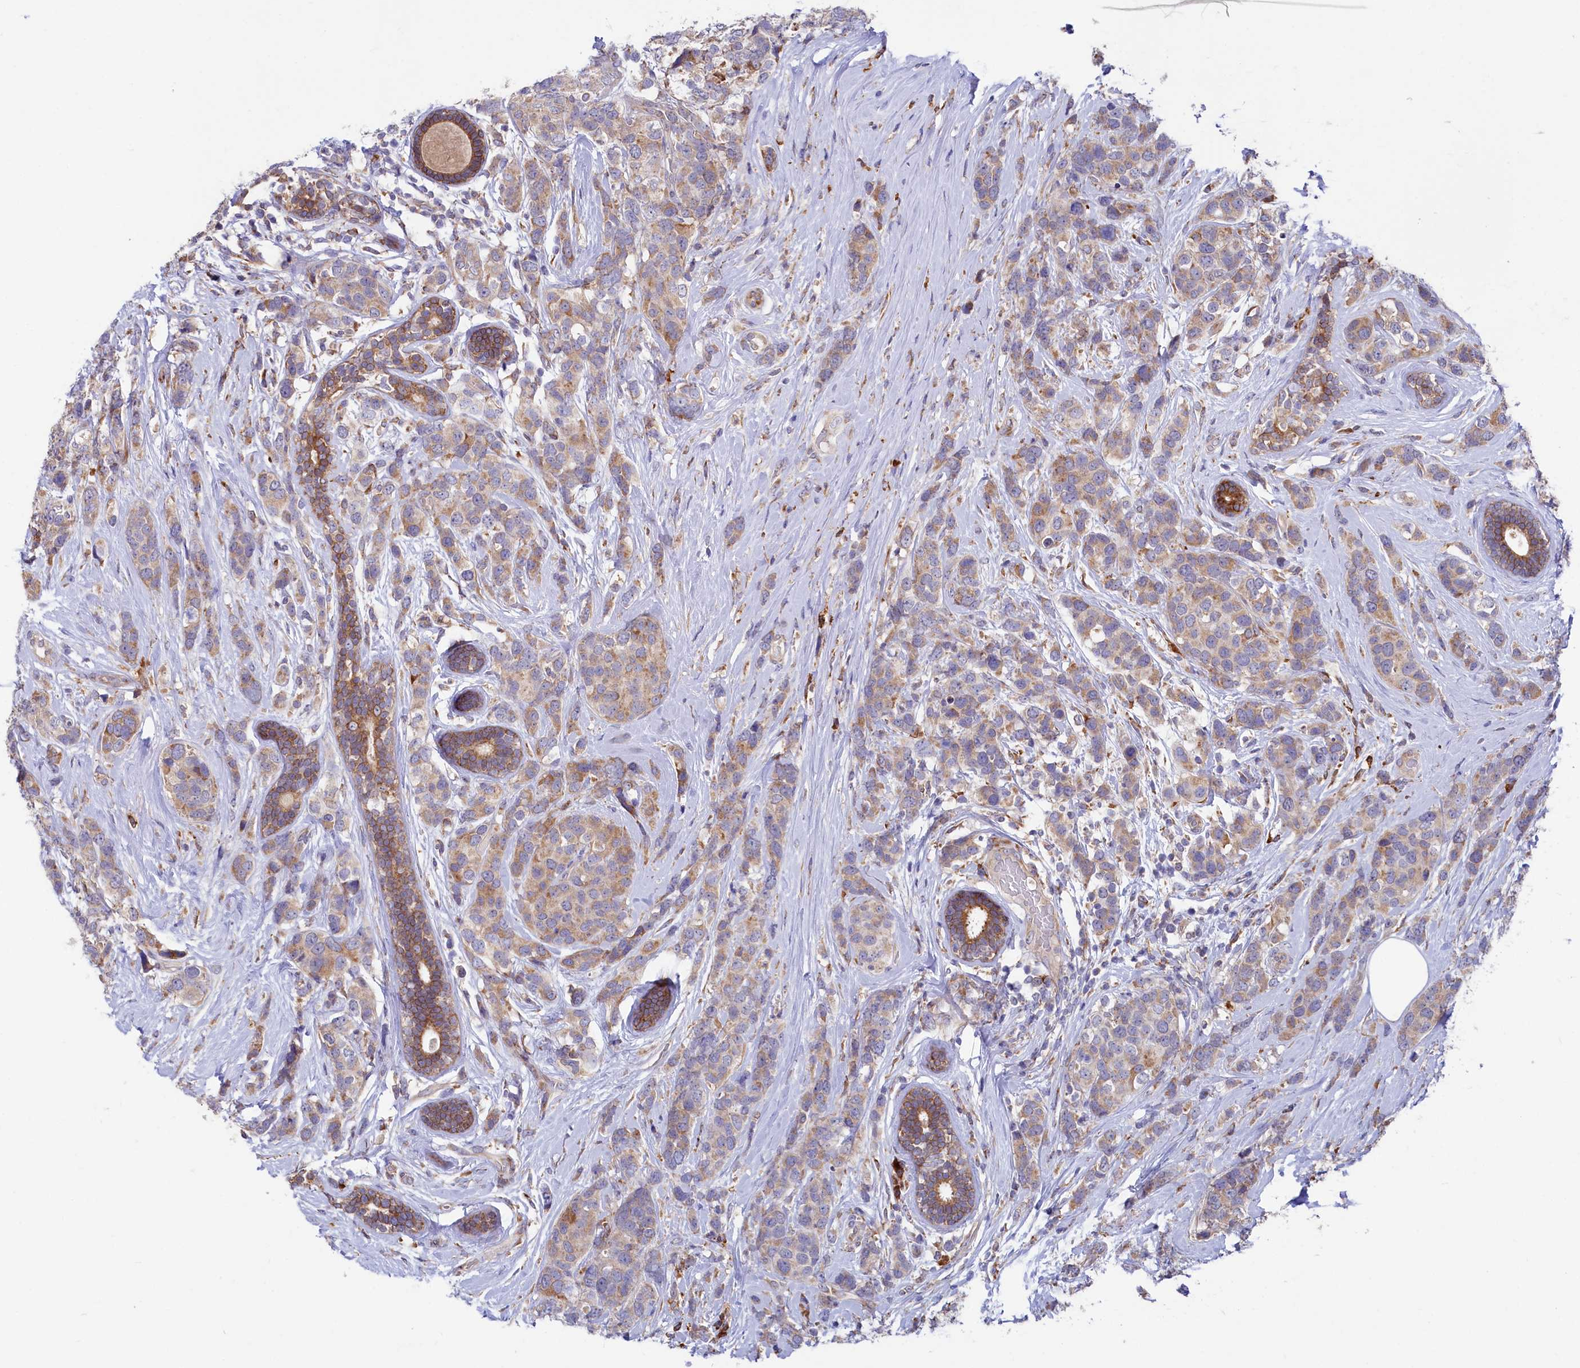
{"staining": {"intensity": "moderate", "quantity": ">75%", "location": "cytoplasmic/membranous"}, "tissue": "breast cancer", "cell_type": "Tumor cells", "image_type": "cancer", "snomed": [{"axis": "morphology", "description": "Lobular carcinoma"}, {"axis": "topography", "description": "Breast"}], "caption": "Immunohistochemistry micrograph of neoplastic tissue: breast cancer stained using IHC demonstrates medium levels of moderate protein expression localized specifically in the cytoplasmic/membranous of tumor cells, appearing as a cytoplasmic/membranous brown color.", "gene": "CHID1", "patient": {"sex": "female", "age": 59}}